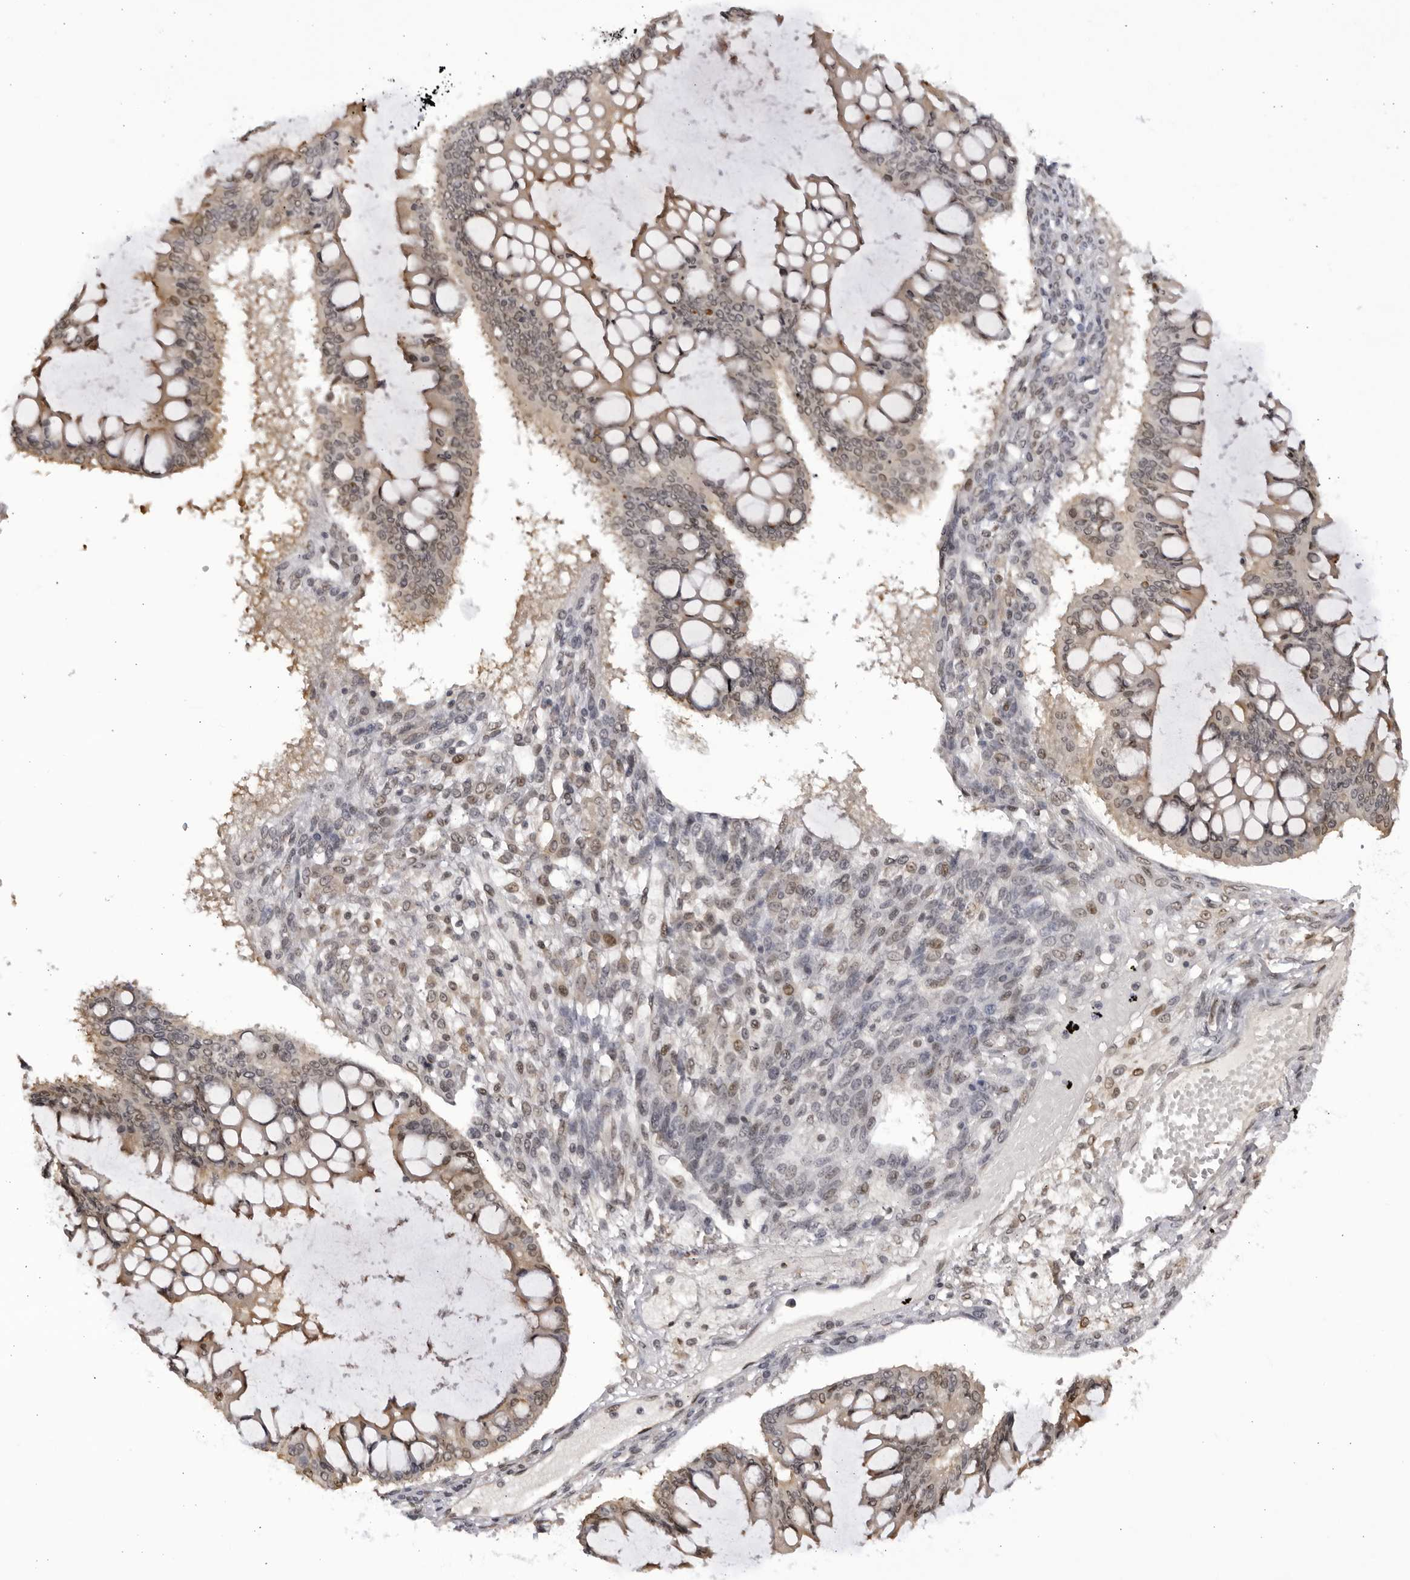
{"staining": {"intensity": "weak", "quantity": "<25%", "location": "nuclear"}, "tissue": "ovarian cancer", "cell_type": "Tumor cells", "image_type": "cancer", "snomed": [{"axis": "morphology", "description": "Cystadenocarcinoma, mucinous, NOS"}, {"axis": "topography", "description": "Ovary"}], "caption": "DAB immunohistochemical staining of human mucinous cystadenocarcinoma (ovarian) displays no significant positivity in tumor cells.", "gene": "RASGEF1C", "patient": {"sex": "female", "age": 73}}